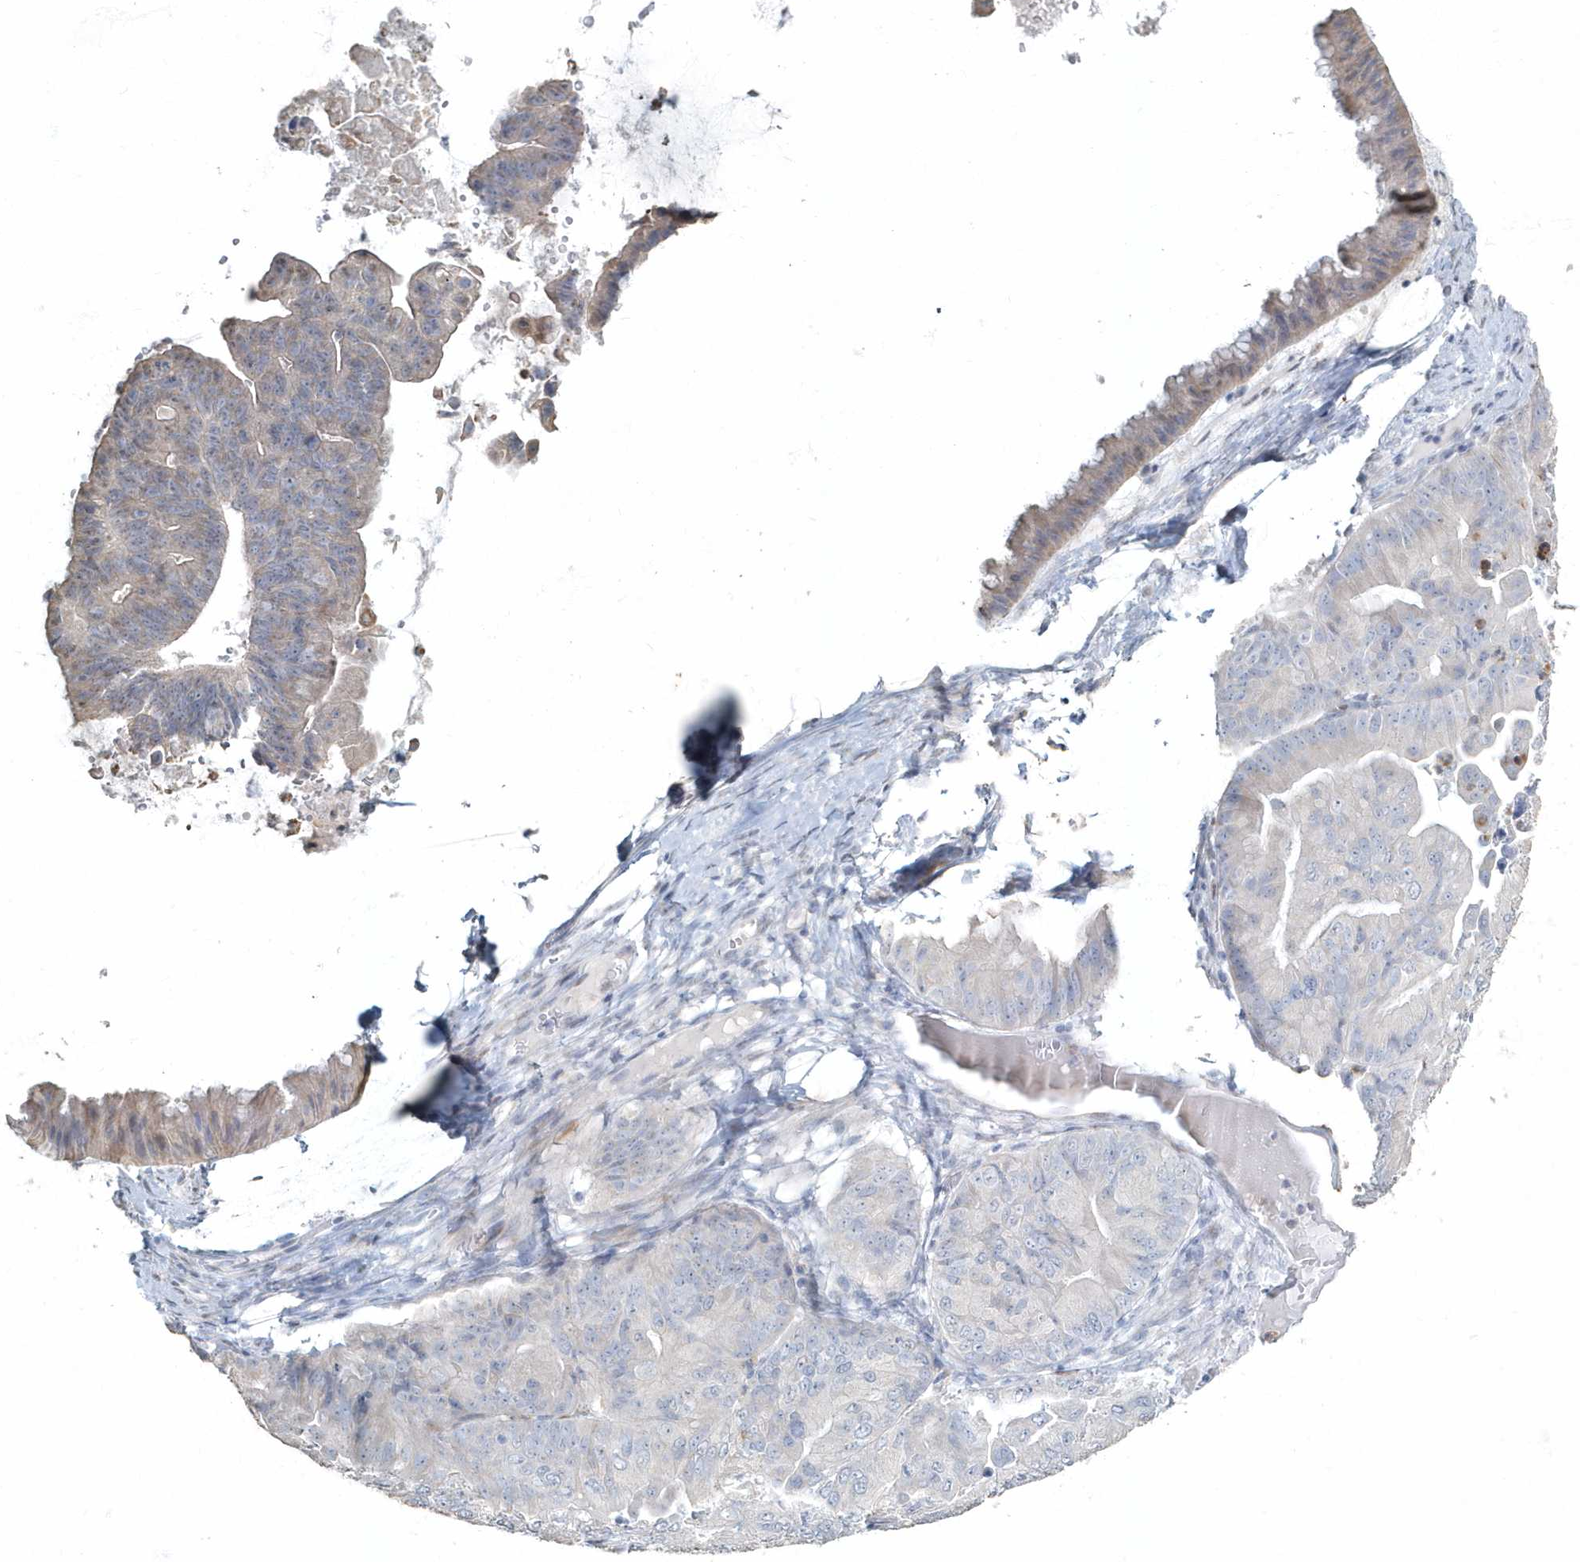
{"staining": {"intensity": "weak", "quantity": "<25%", "location": "cytoplasmic/membranous"}, "tissue": "ovarian cancer", "cell_type": "Tumor cells", "image_type": "cancer", "snomed": [{"axis": "morphology", "description": "Cystadenocarcinoma, mucinous, NOS"}, {"axis": "topography", "description": "Ovary"}], "caption": "High power microscopy micrograph of an immunohistochemistry histopathology image of ovarian cancer, revealing no significant staining in tumor cells. (DAB immunohistochemistry, high magnification).", "gene": "MYOT", "patient": {"sex": "female", "age": 61}}